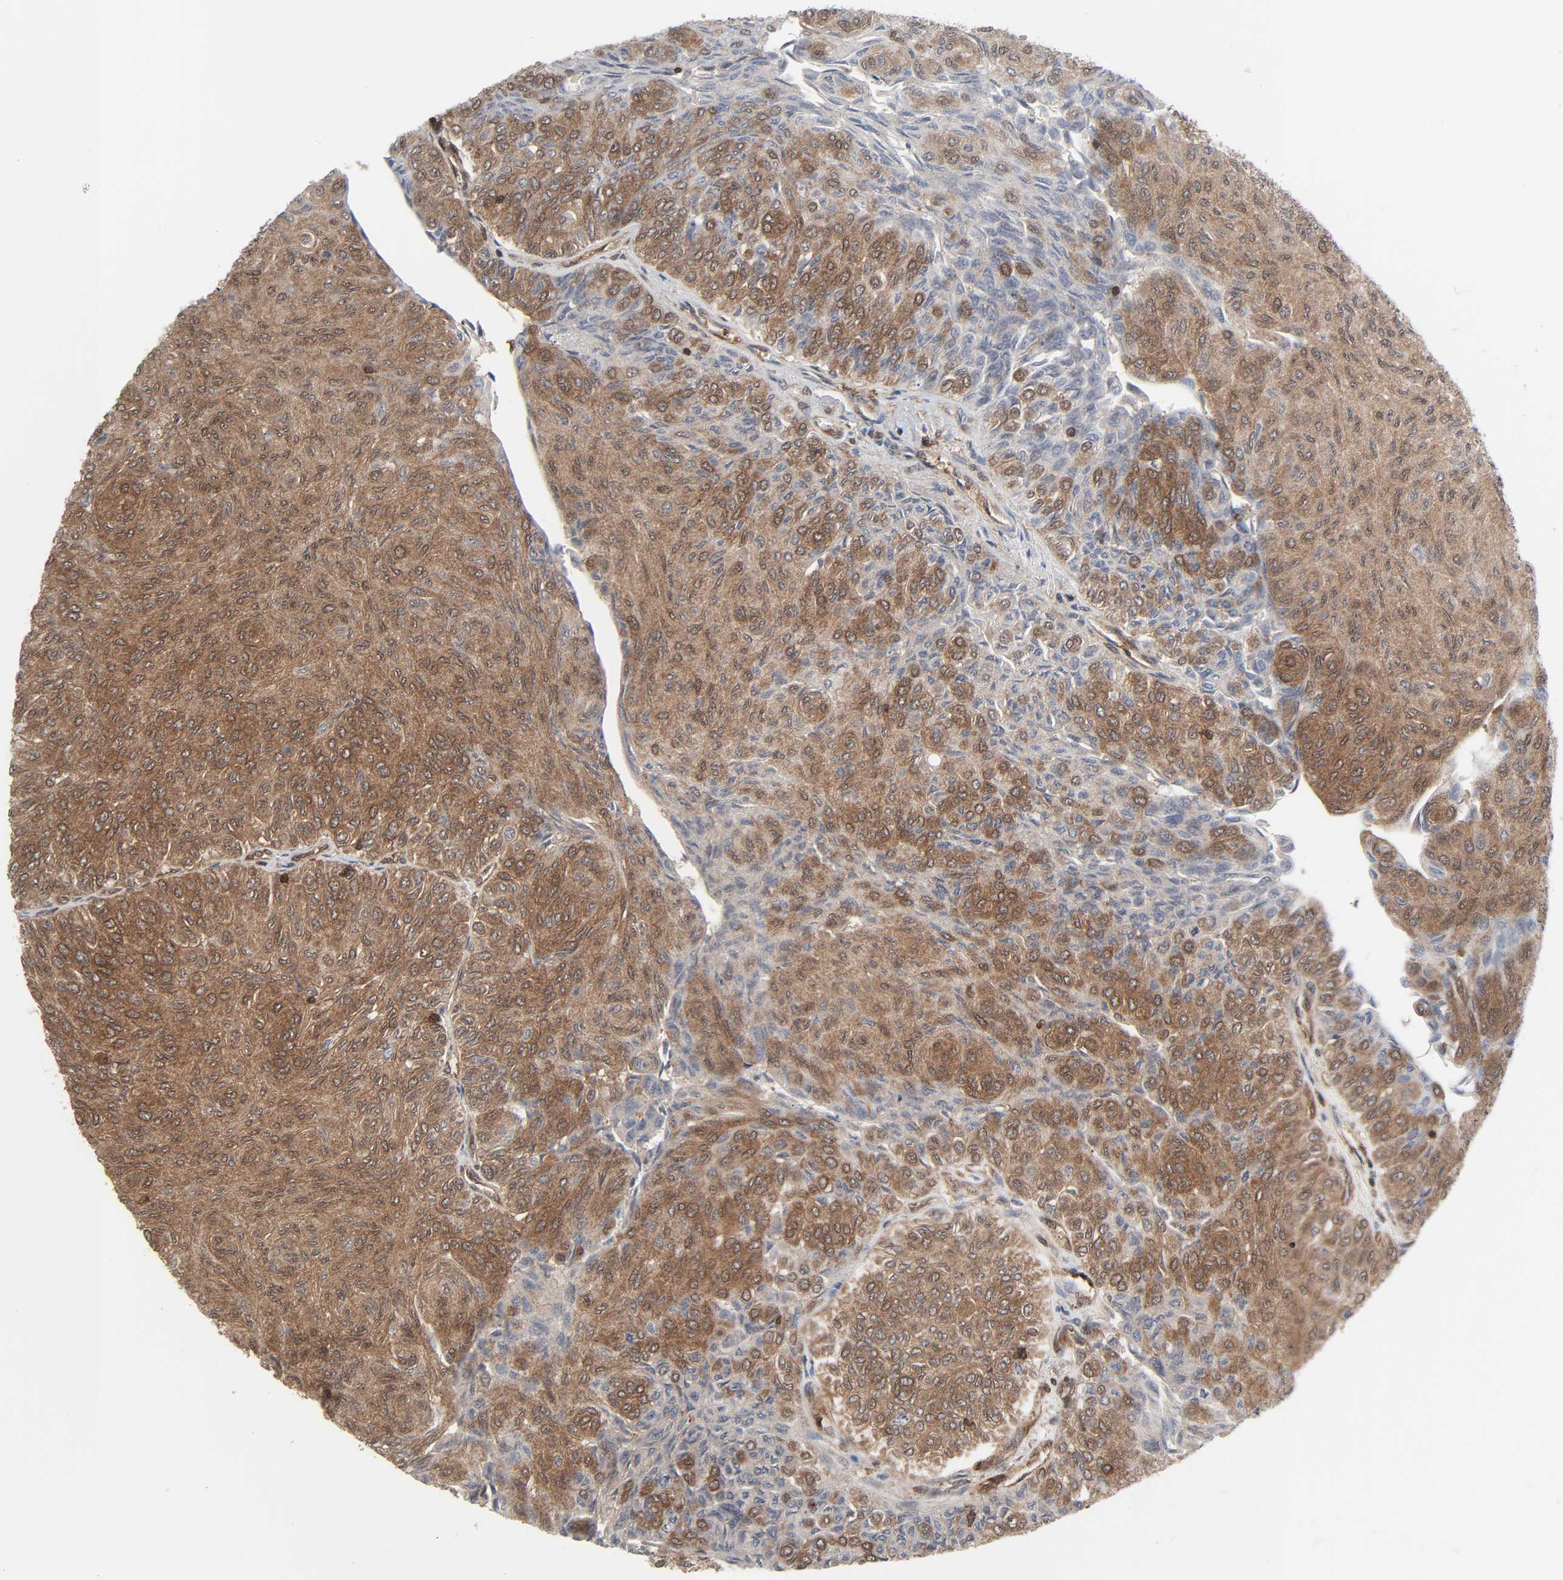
{"staining": {"intensity": "moderate", "quantity": ">75%", "location": "cytoplasmic/membranous"}, "tissue": "urothelial cancer", "cell_type": "Tumor cells", "image_type": "cancer", "snomed": [{"axis": "morphology", "description": "Urothelial carcinoma, Low grade"}, {"axis": "topography", "description": "Urinary bladder"}], "caption": "This photomicrograph demonstrates immunohistochemistry staining of human urothelial cancer, with medium moderate cytoplasmic/membranous expression in about >75% of tumor cells.", "gene": "GSK3A", "patient": {"sex": "male", "age": 78}}